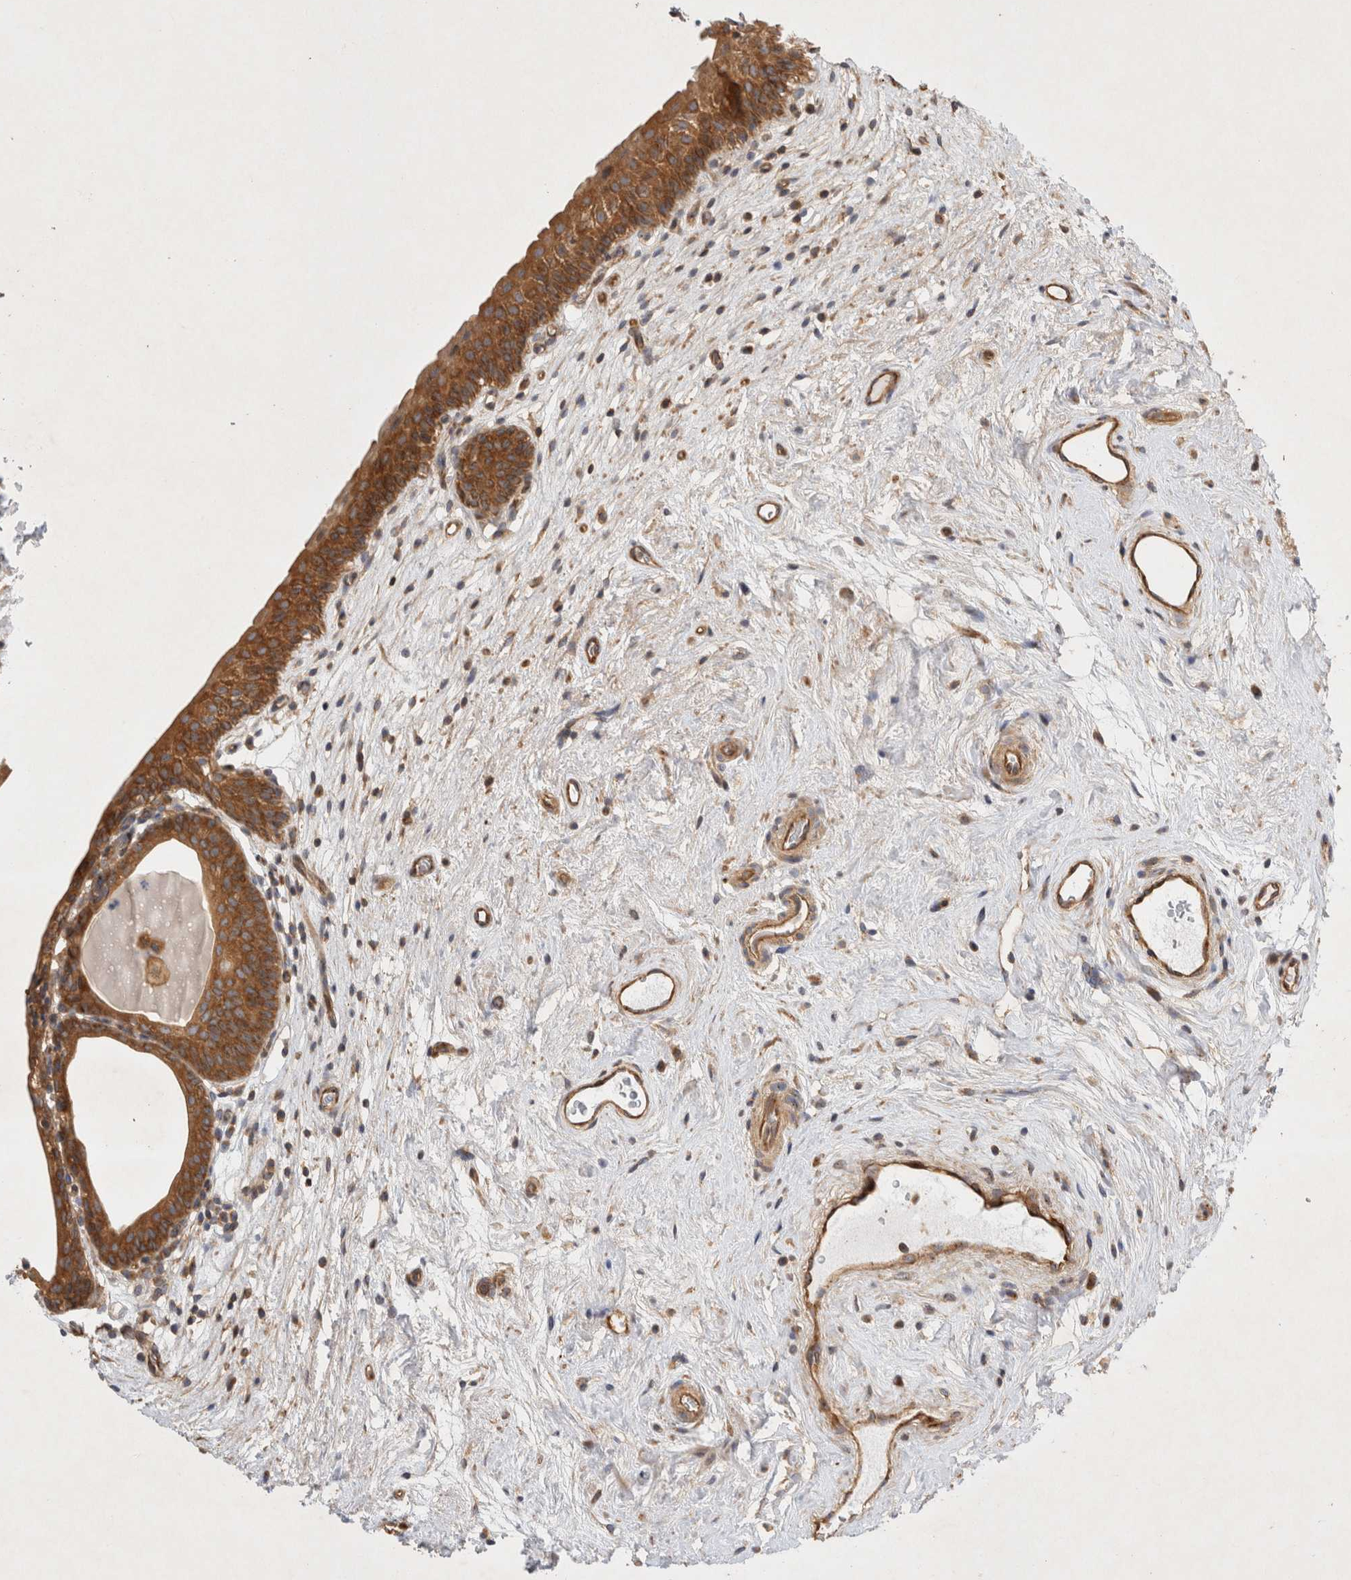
{"staining": {"intensity": "moderate", "quantity": ">75%", "location": "cytoplasmic/membranous"}, "tissue": "urinary bladder", "cell_type": "Urothelial cells", "image_type": "normal", "snomed": [{"axis": "morphology", "description": "Normal tissue, NOS"}, {"axis": "topography", "description": "Urinary bladder"}], "caption": "A histopathology image showing moderate cytoplasmic/membranous positivity in about >75% of urothelial cells in benign urinary bladder, as visualized by brown immunohistochemical staining.", "gene": "GPR150", "patient": {"sex": "male", "age": 83}}